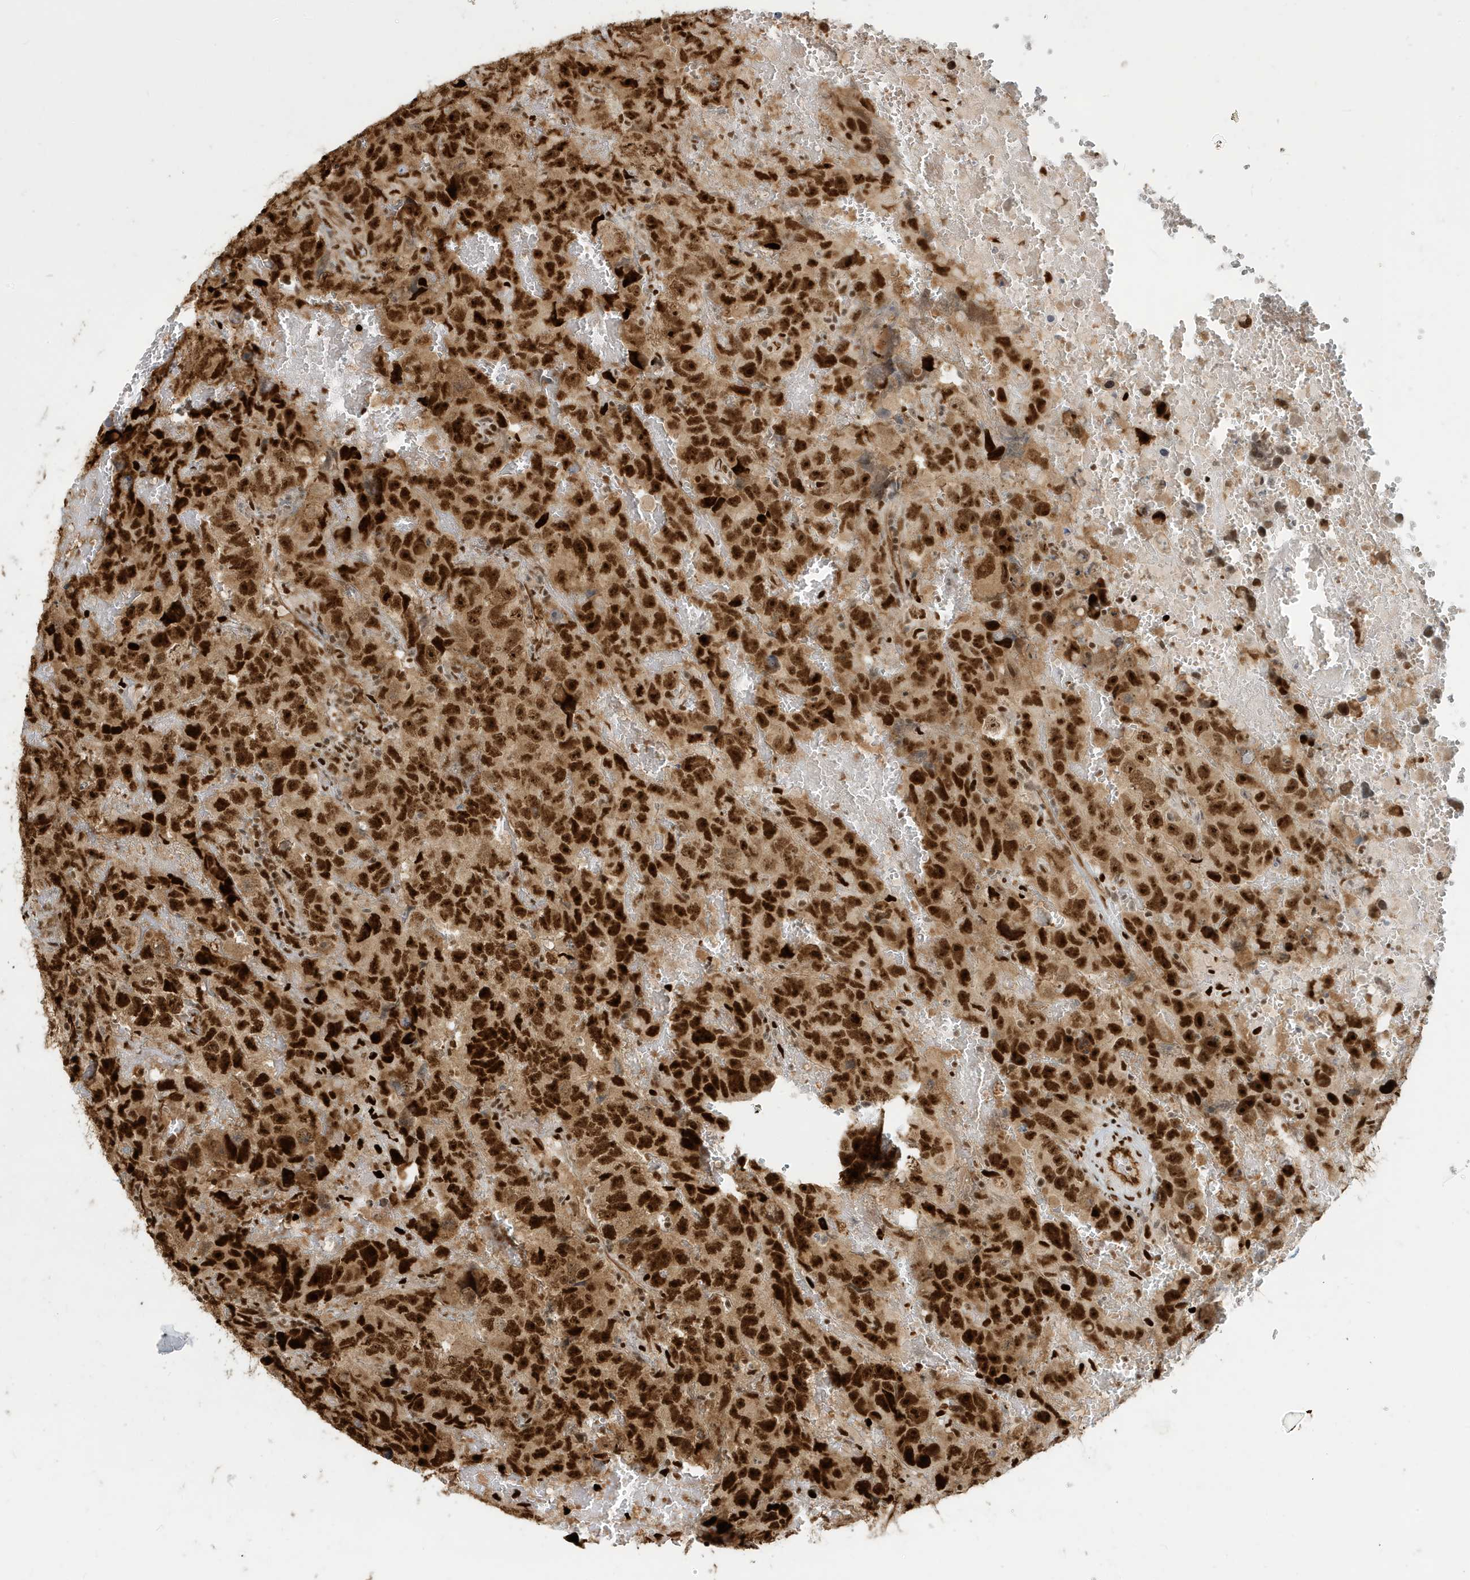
{"staining": {"intensity": "strong", "quantity": ">75%", "location": "nuclear"}, "tissue": "testis cancer", "cell_type": "Tumor cells", "image_type": "cancer", "snomed": [{"axis": "morphology", "description": "Carcinoma, Embryonal, NOS"}, {"axis": "topography", "description": "Testis"}], "caption": "Testis embryonal carcinoma tissue reveals strong nuclear expression in about >75% of tumor cells", "gene": "CKS2", "patient": {"sex": "male", "age": 45}}